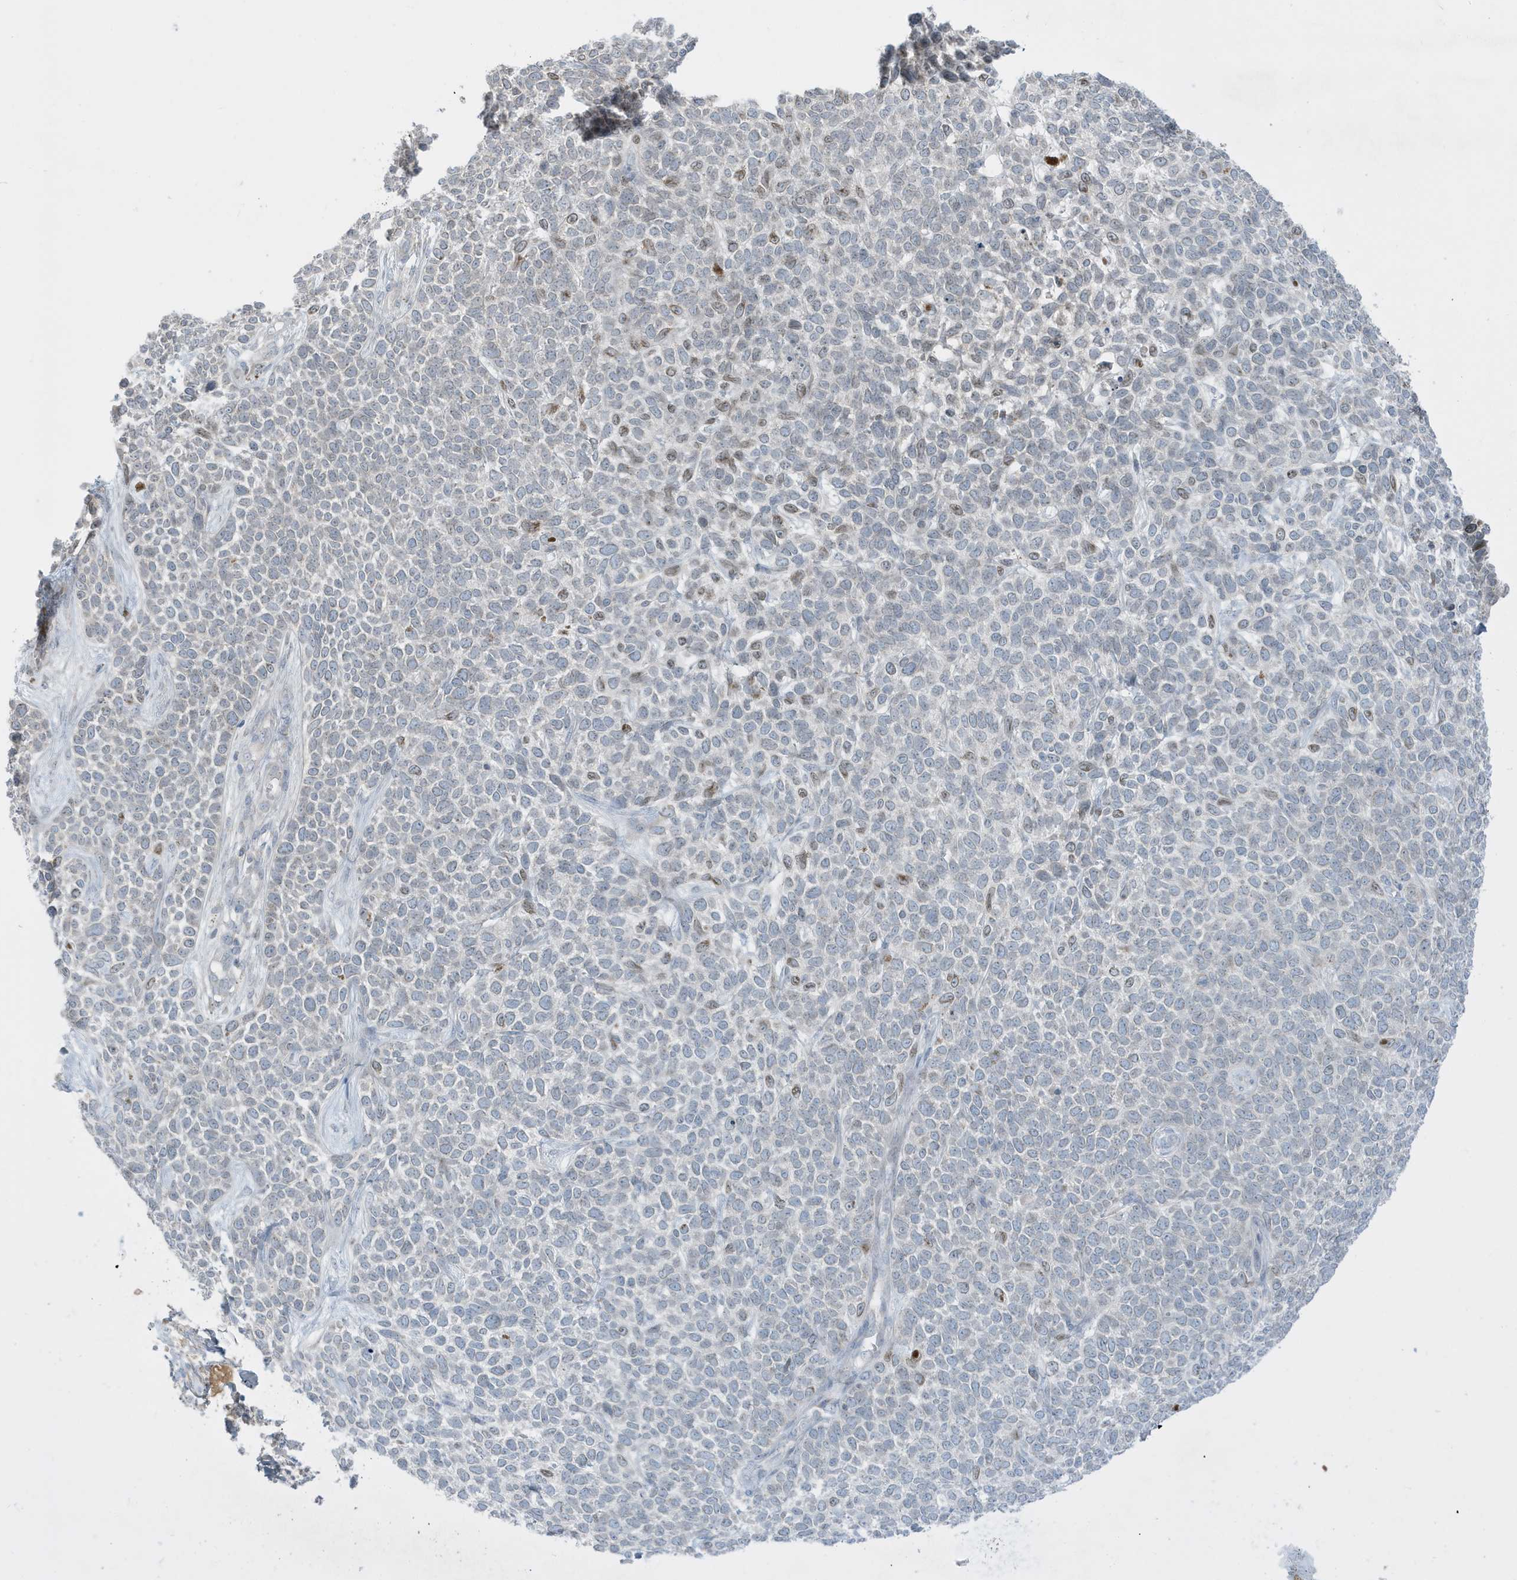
{"staining": {"intensity": "negative", "quantity": "none", "location": "none"}, "tissue": "skin cancer", "cell_type": "Tumor cells", "image_type": "cancer", "snomed": [{"axis": "morphology", "description": "Basal cell carcinoma"}, {"axis": "topography", "description": "Skin"}], "caption": "High power microscopy photomicrograph of an IHC photomicrograph of skin cancer (basal cell carcinoma), revealing no significant expression in tumor cells.", "gene": "FNDC1", "patient": {"sex": "female", "age": 84}}